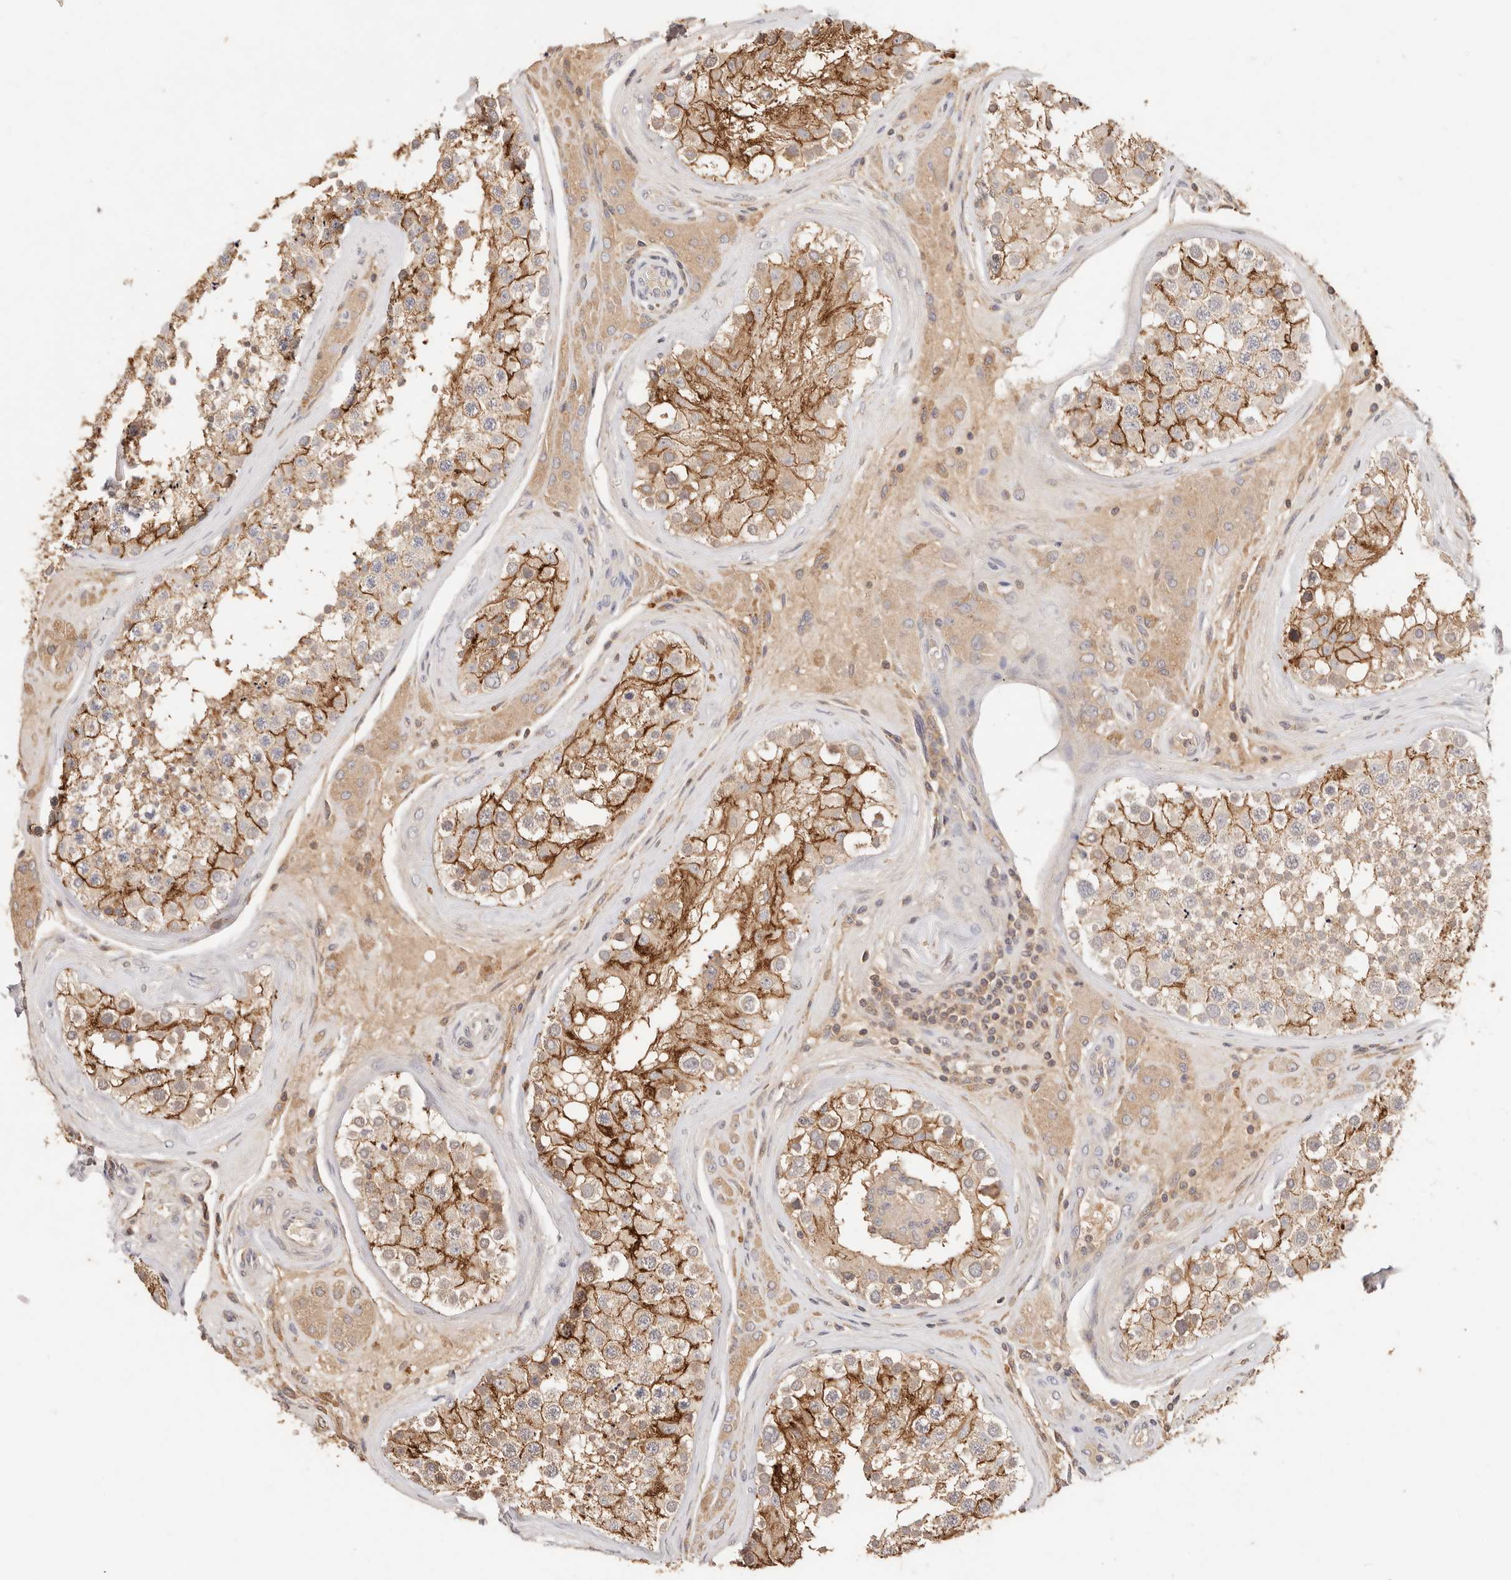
{"staining": {"intensity": "strong", "quantity": ">75%", "location": "cytoplasmic/membranous"}, "tissue": "testis", "cell_type": "Cells in seminiferous ducts", "image_type": "normal", "snomed": [{"axis": "morphology", "description": "Normal tissue, NOS"}, {"axis": "topography", "description": "Testis"}], "caption": "High-power microscopy captured an immunohistochemistry (IHC) photomicrograph of normal testis, revealing strong cytoplasmic/membranous positivity in approximately >75% of cells in seminiferous ducts. The protein is shown in brown color, while the nuclei are stained blue.", "gene": "CXADR", "patient": {"sex": "male", "age": 46}}